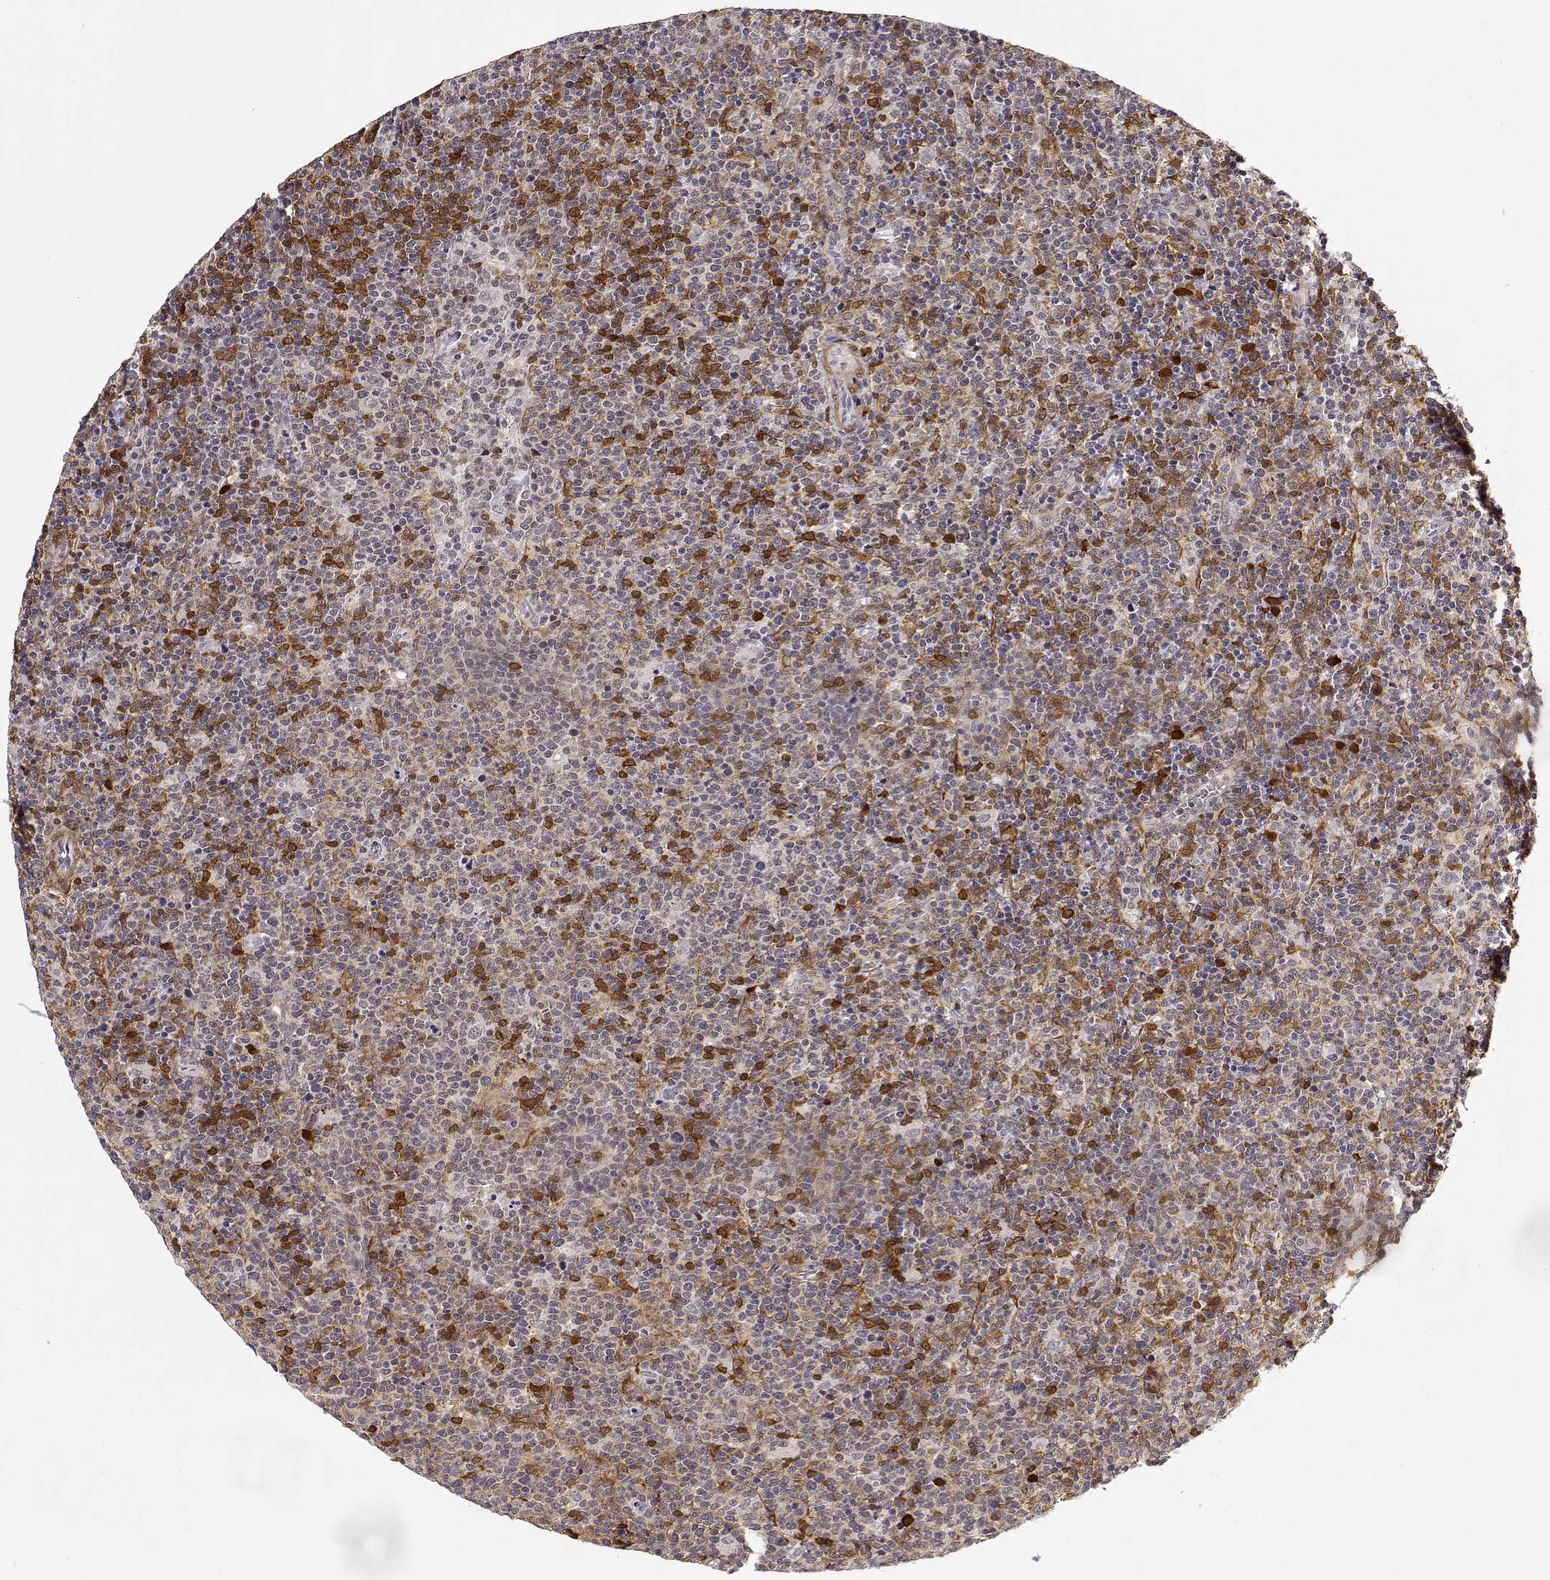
{"staining": {"intensity": "weak", "quantity": "25%-75%", "location": "cytoplasmic/membranous"}, "tissue": "lymphoma", "cell_type": "Tumor cells", "image_type": "cancer", "snomed": [{"axis": "morphology", "description": "Malignant lymphoma, non-Hodgkin's type, High grade"}, {"axis": "topography", "description": "Lymph node"}], "caption": "The micrograph exhibits a brown stain indicating the presence of a protein in the cytoplasmic/membranous of tumor cells in high-grade malignant lymphoma, non-Hodgkin's type.", "gene": "PHGDH", "patient": {"sex": "male", "age": 61}}